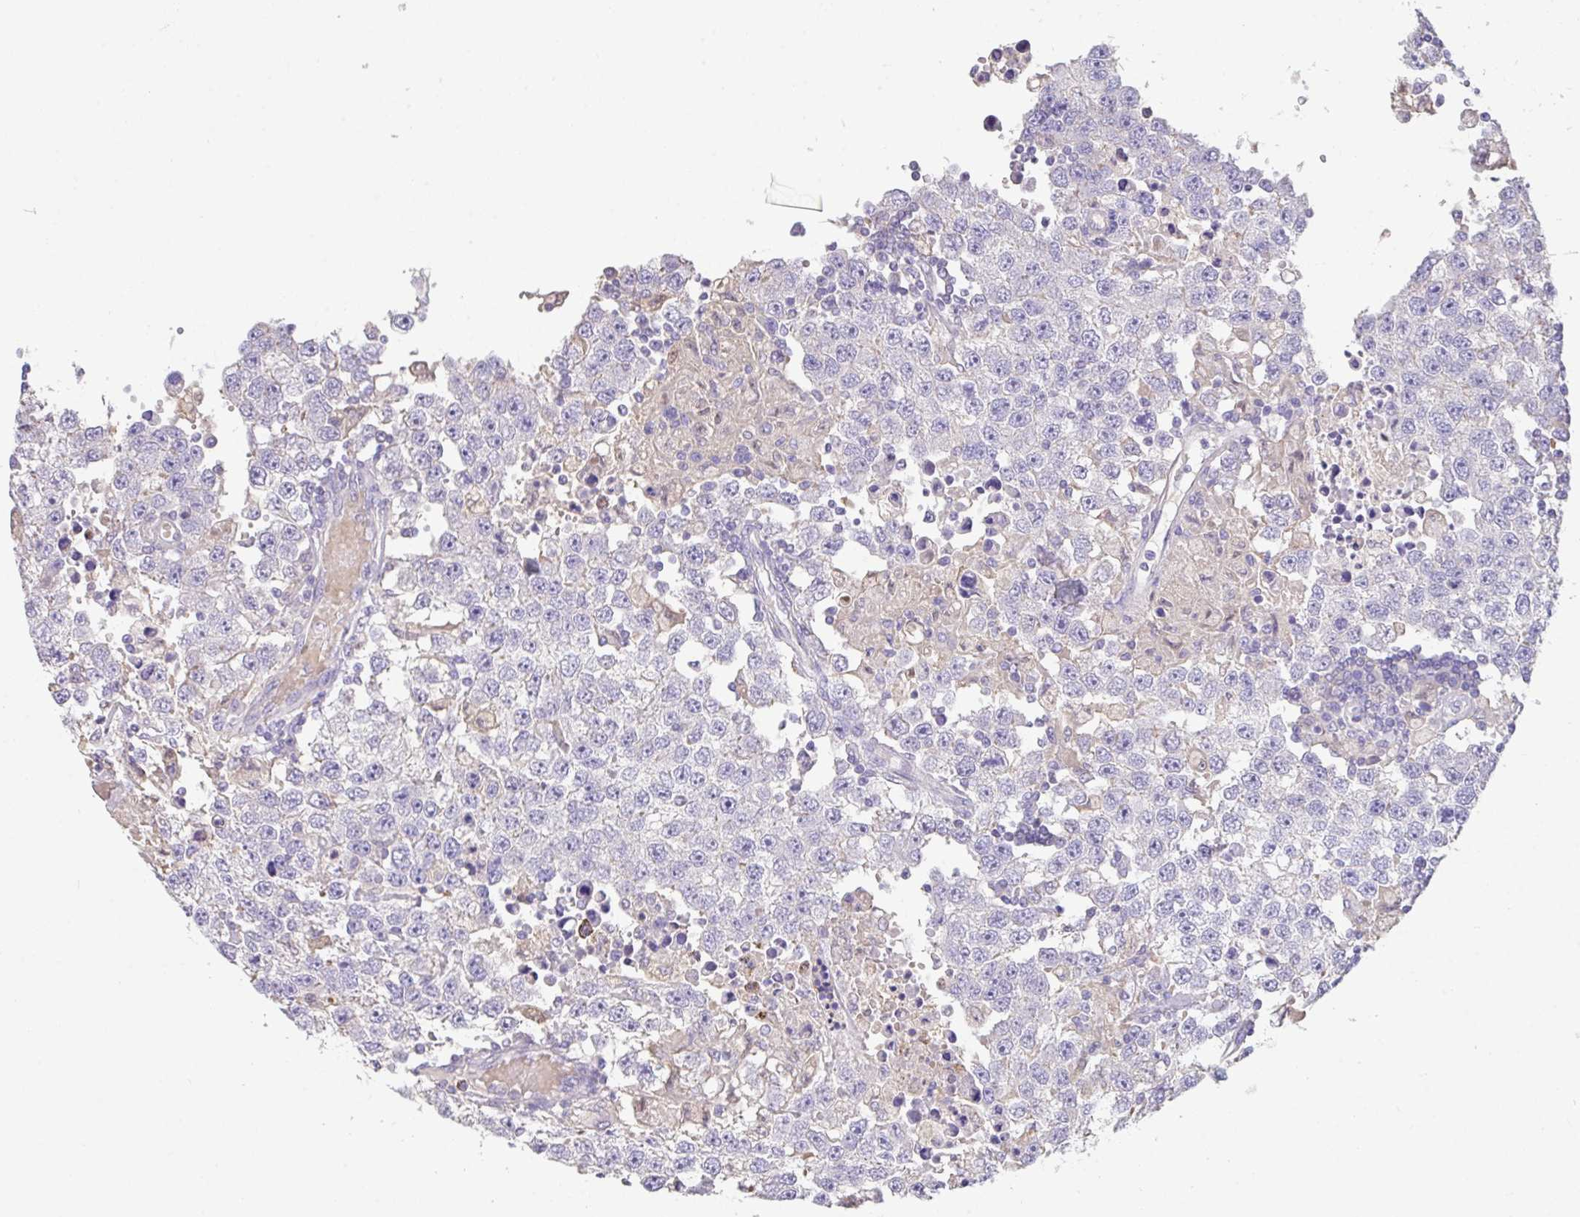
{"staining": {"intensity": "negative", "quantity": "none", "location": "none"}, "tissue": "testis cancer", "cell_type": "Tumor cells", "image_type": "cancer", "snomed": [{"axis": "morphology", "description": "Carcinoma, Embryonal, NOS"}, {"axis": "topography", "description": "Testis"}], "caption": "Tumor cells show no significant protein staining in testis cancer.", "gene": "CA10", "patient": {"sex": "male", "age": 83}}